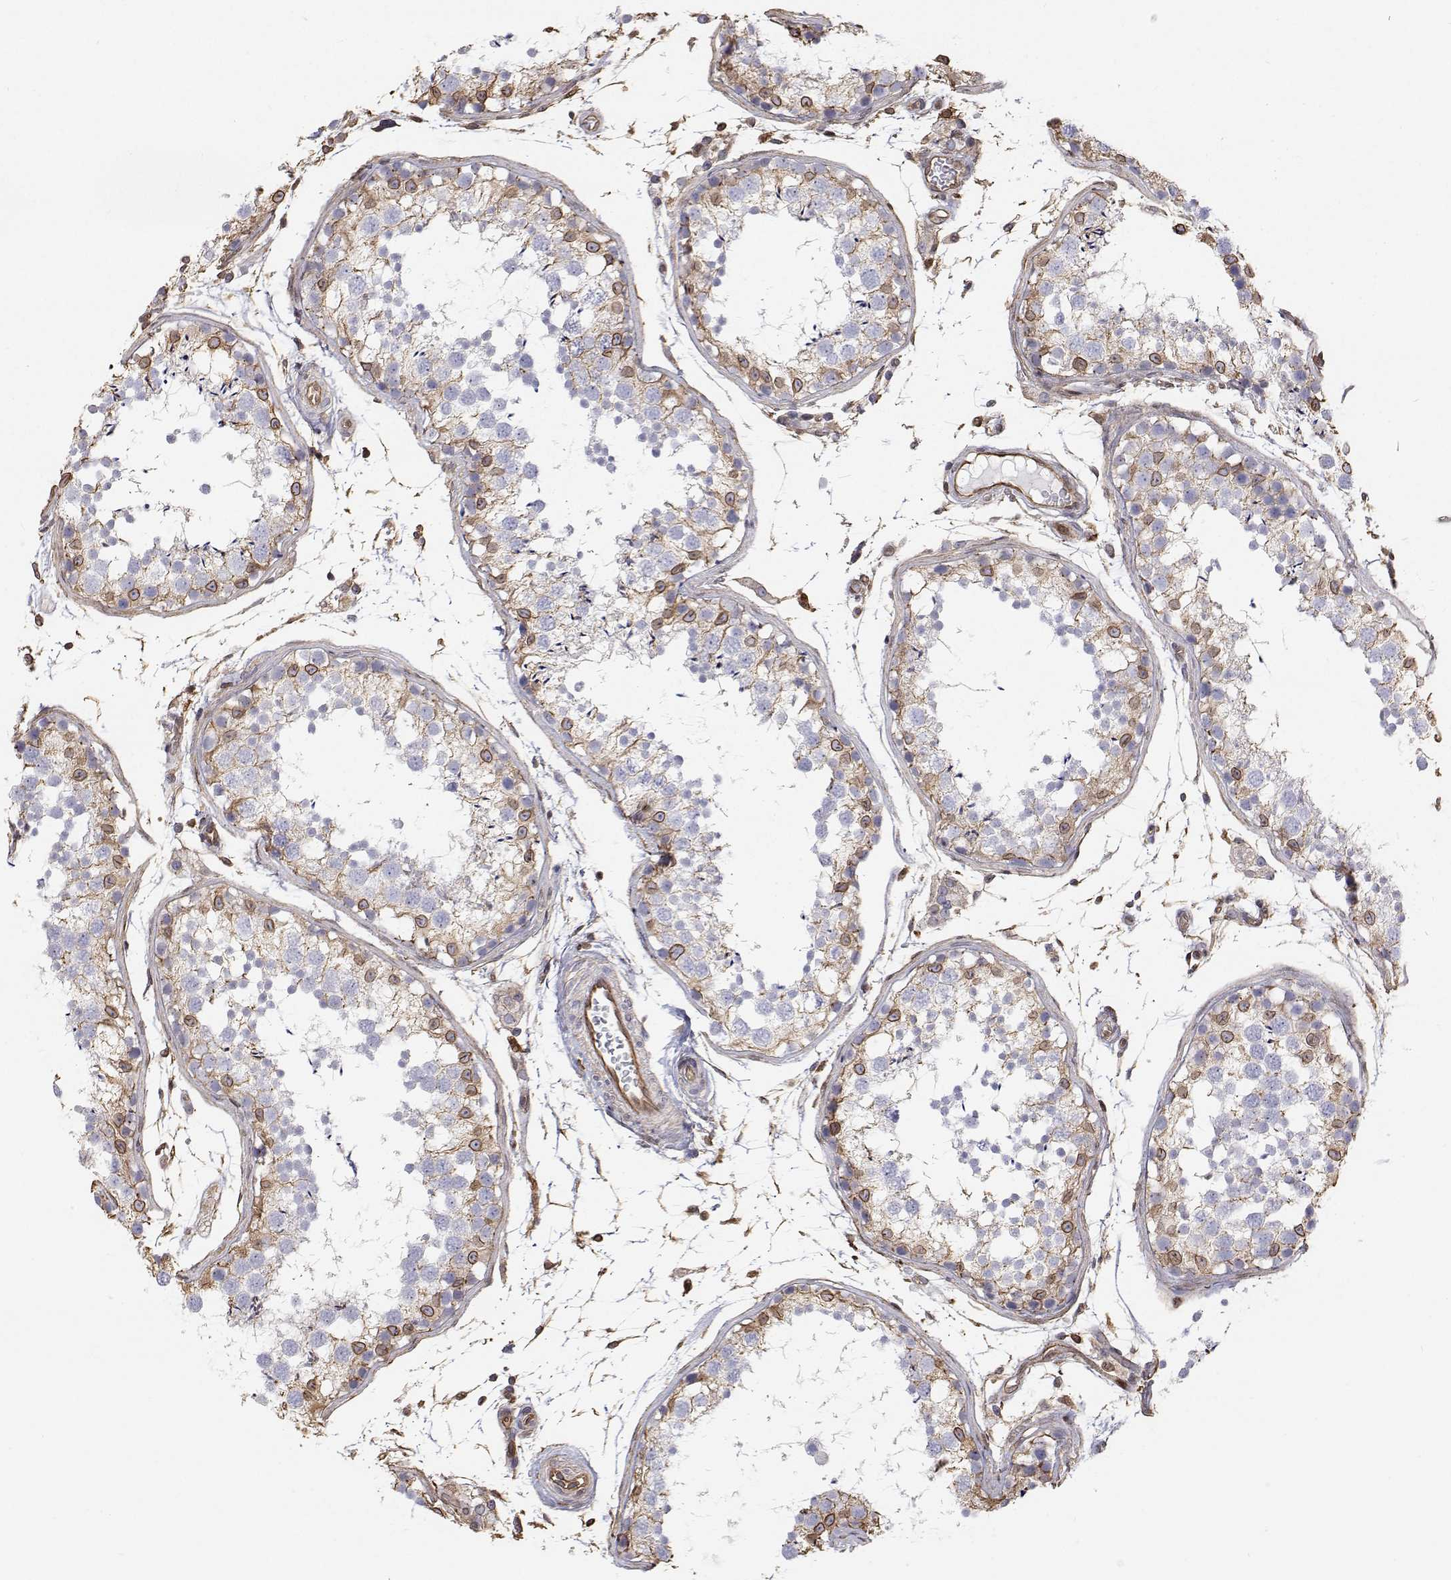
{"staining": {"intensity": "weak", "quantity": "<25%", "location": "cytoplasmic/membranous"}, "tissue": "testis", "cell_type": "Cells in seminiferous ducts", "image_type": "normal", "snomed": [{"axis": "morphology", "description": "Normal tissue, NOS"}, {"axis": "topography", "description": "Testis"}], "caption": "The immunohistochemistry photomicrograph has no significant expression in cells in seminiferous ducts of testis. (Brightfield microscopy of DAB immunohistochemistry at high magnification).", "gene": "GSDMA", "patient": {"sex": "male", "age": 29}}